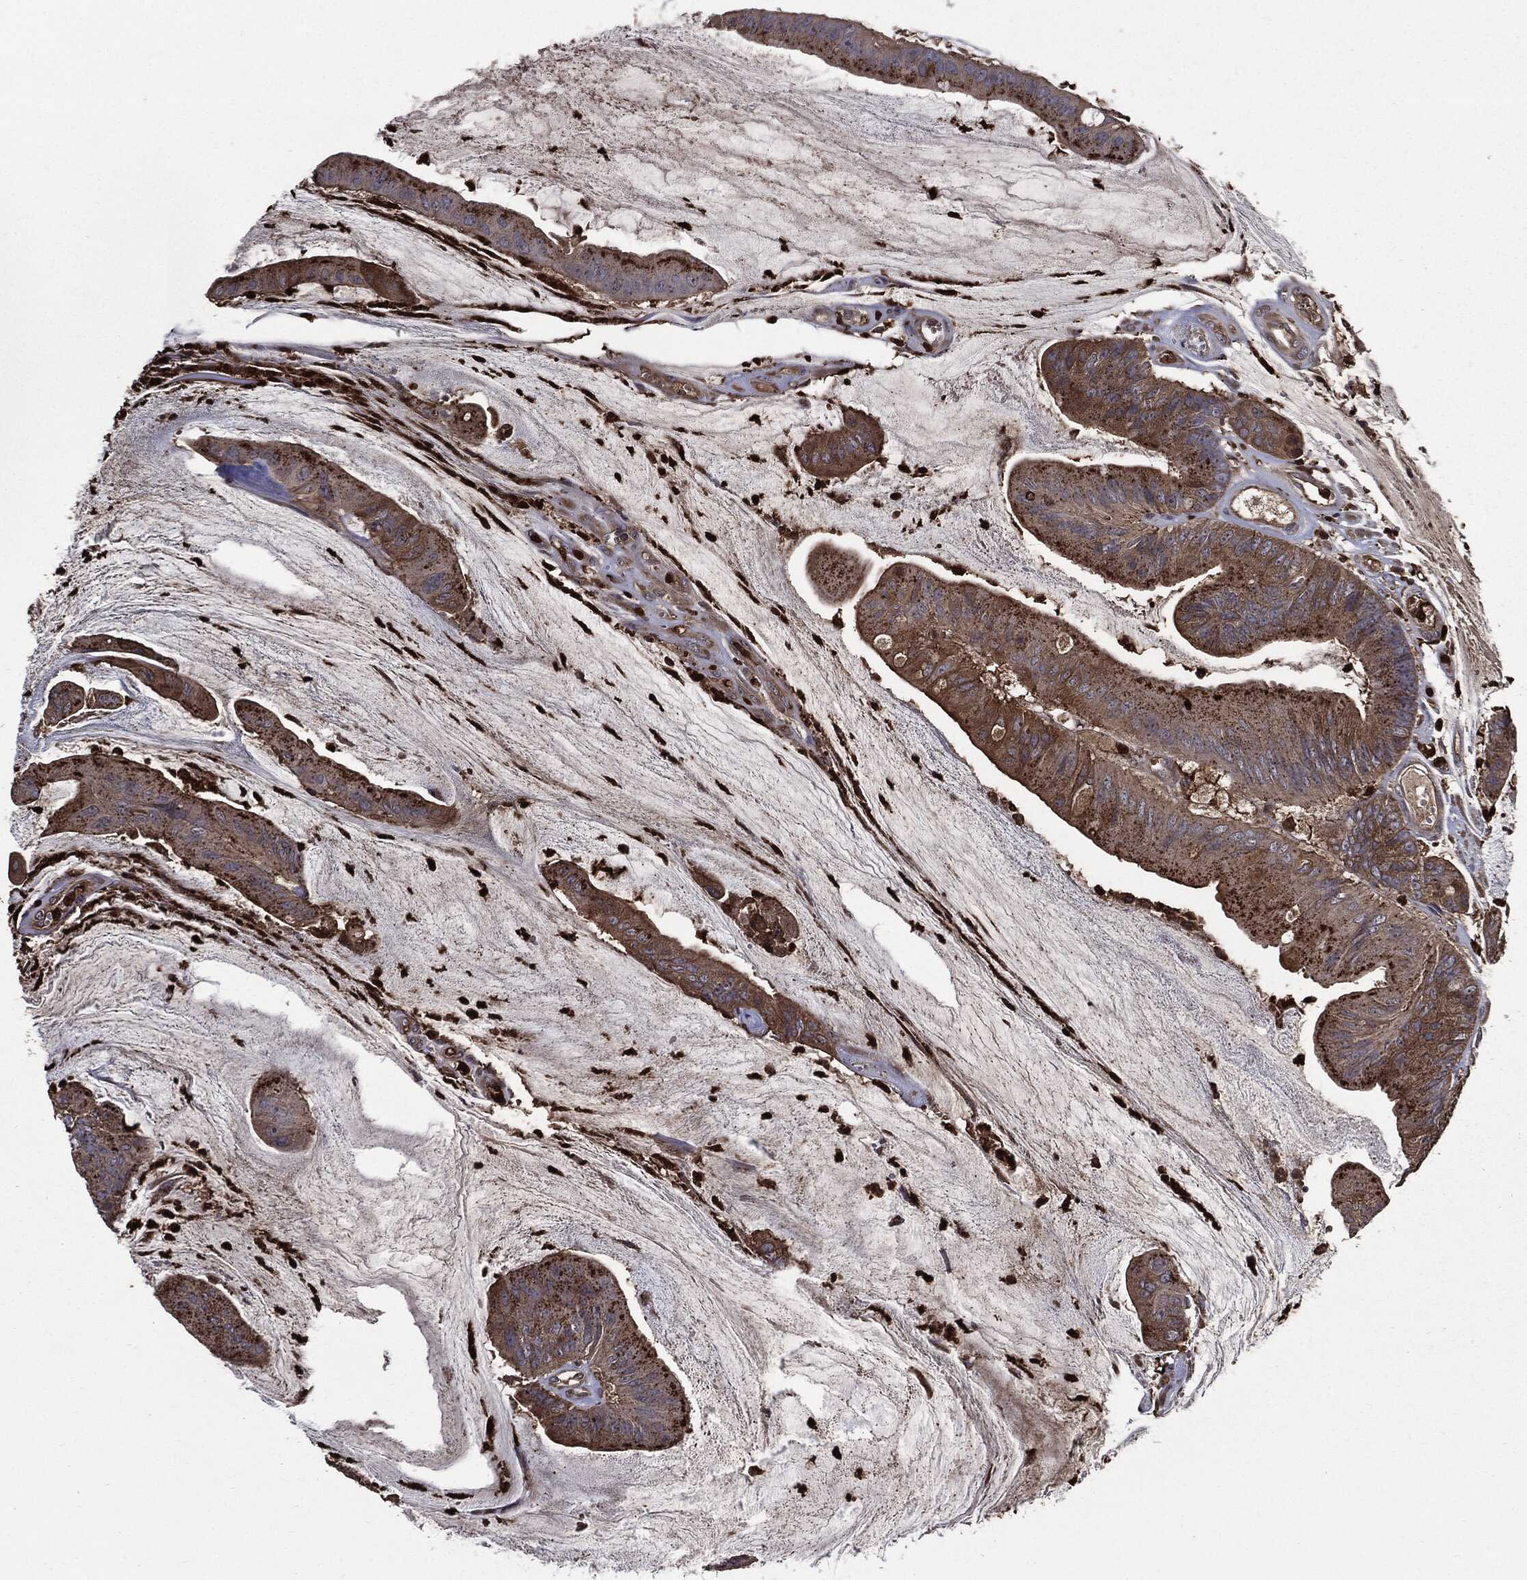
{"staining": {"intensity": "strong", "quantity": ">75%", "location": "cytoplasmic/membranous"}, "tissue": "colorectal cancer", "cell_type": "Tumor cells", "image_type": "cancer", "snomed": [{"axis": "morphology", "description": "Adenocarcinoma, NOS"}, {"axis": "topography", "description": "Colon"}], "caption": "This photomicrograph exhibits IHC staining of human adenocarcinoma (colorectal), with high strong cytoplasmic/membranous positivity in approximately >75% of tumor cells.", "gene": "PDCD6IP", "patient": {"sex": "female", "age": 69}}